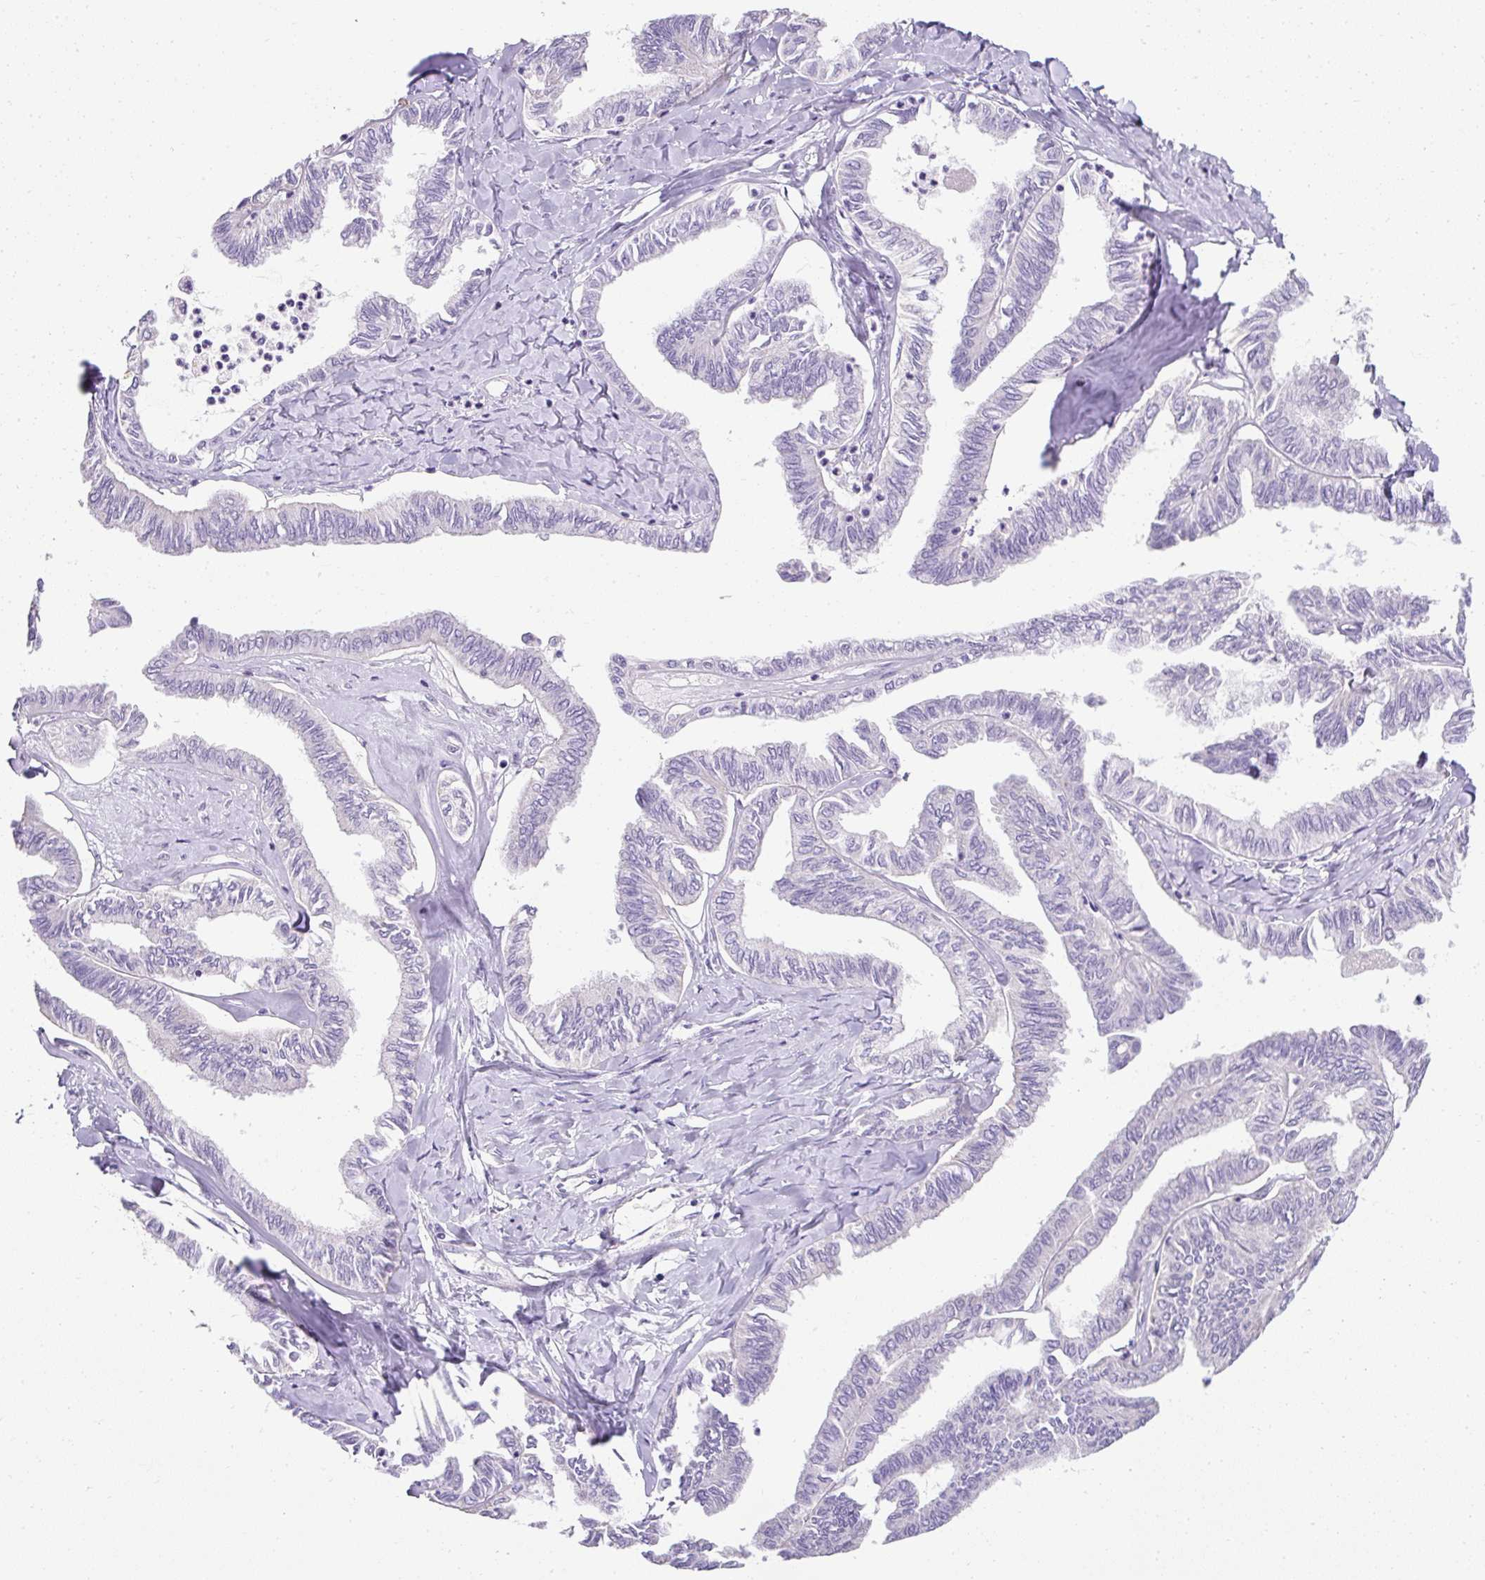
{"staining": {"intensity": "negative", "quantity": "none", "location": "none"}, "tissue": "ovarian cancer", "cell_type": "Tumor cells", "image_type": "cancer", "snomed": [{"axis": "morphology", "description": "Carcinoma, endometroid"}, {"axis": "topography", "description": "Ovary"}], "caption": "Immunohistochemical staining of human ovarian cancer displays no significant expression in tumor cells.", "gene": "C2CD4C", "patient": {"sex": "female", "age": 70}}